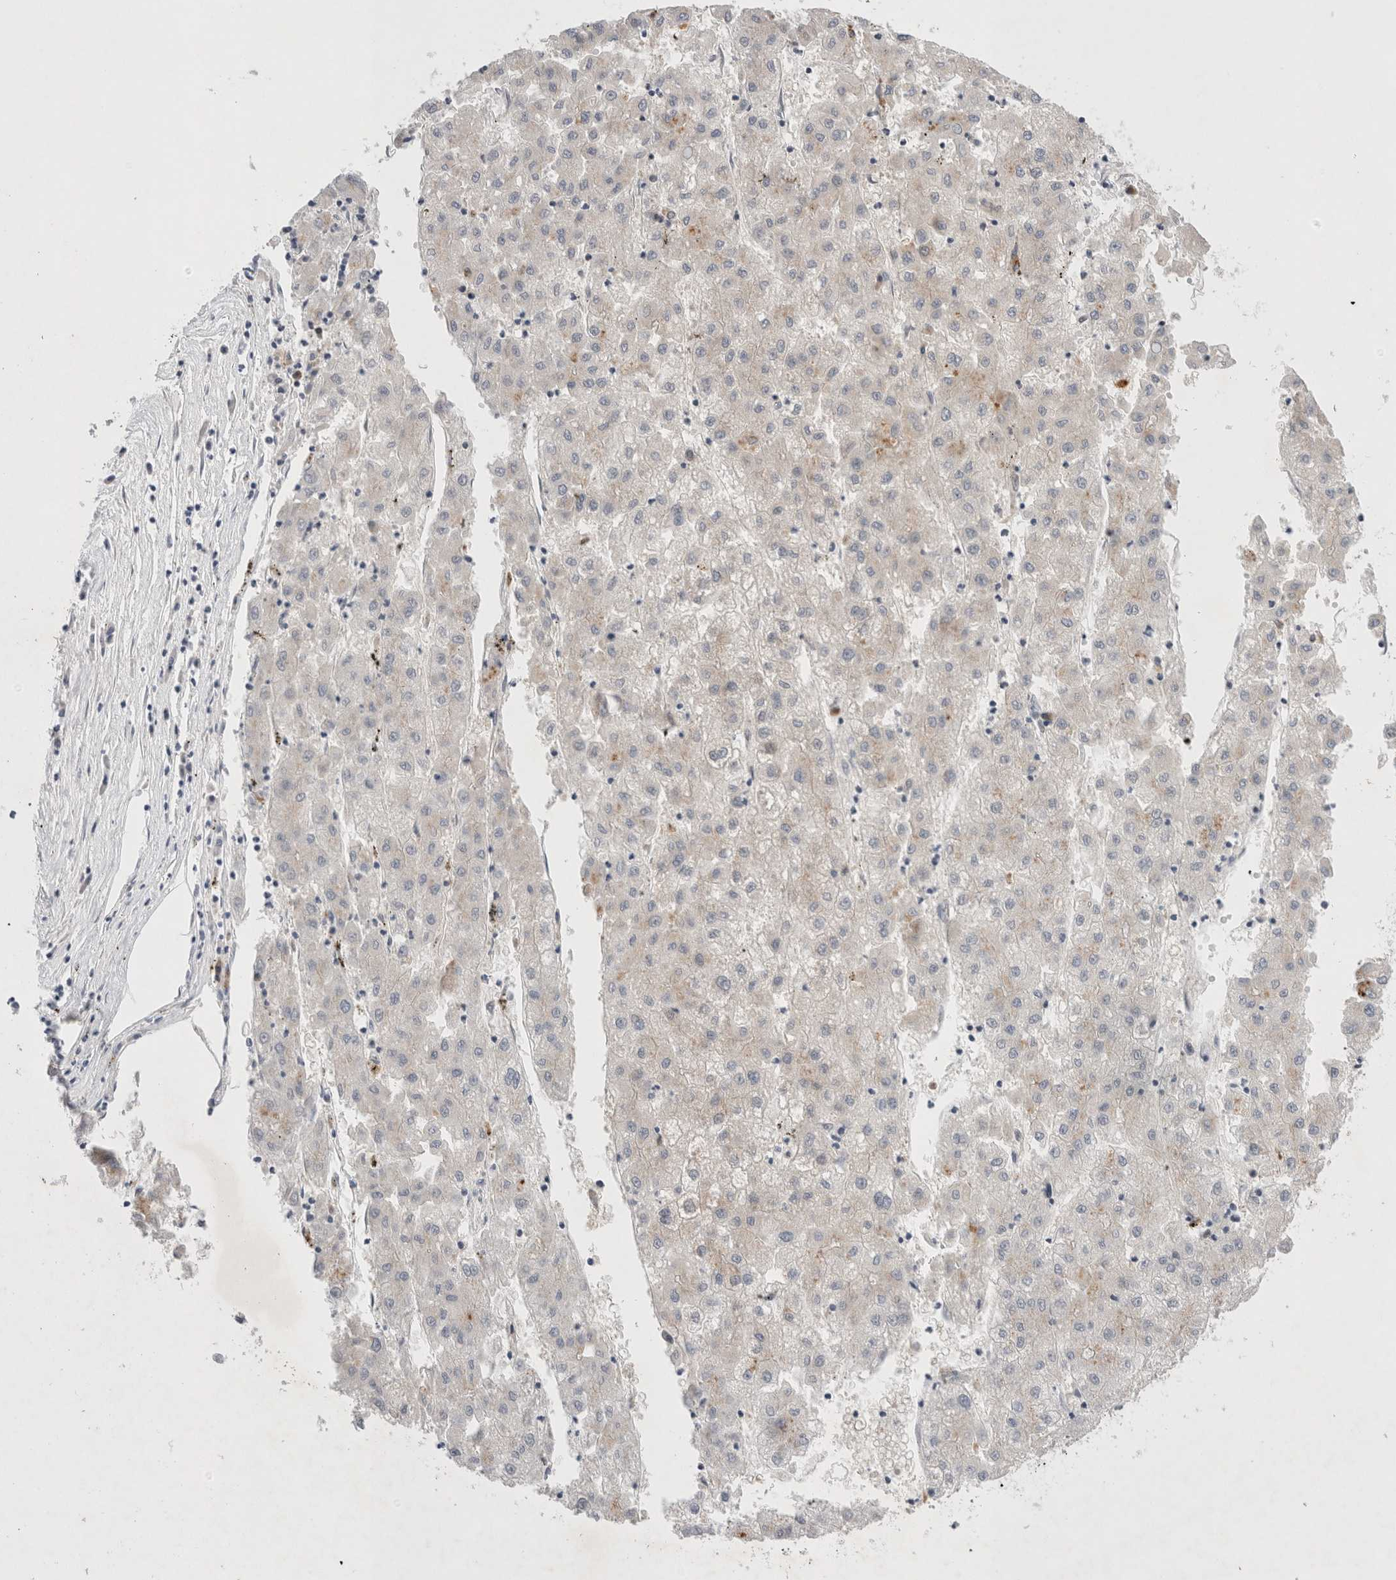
{"staining": {"intensity": "negative", "quantity": "none", "location": "none"}, "tissue": "liver cancer", "cell_type": "Tumor cells", "image_type": "cancer", "snomed": [{"axis": "morphology", "description": "Carcinoma, Hepatocellular, NOS"}, {"axis": "topography", "description": "Liver"}], "caption": "Tumor cells show no significant protein staining in hepatocellular carcinoma (liver).", "gene": "WIPF2", "patient": {"sex": "male", "age": 72}}